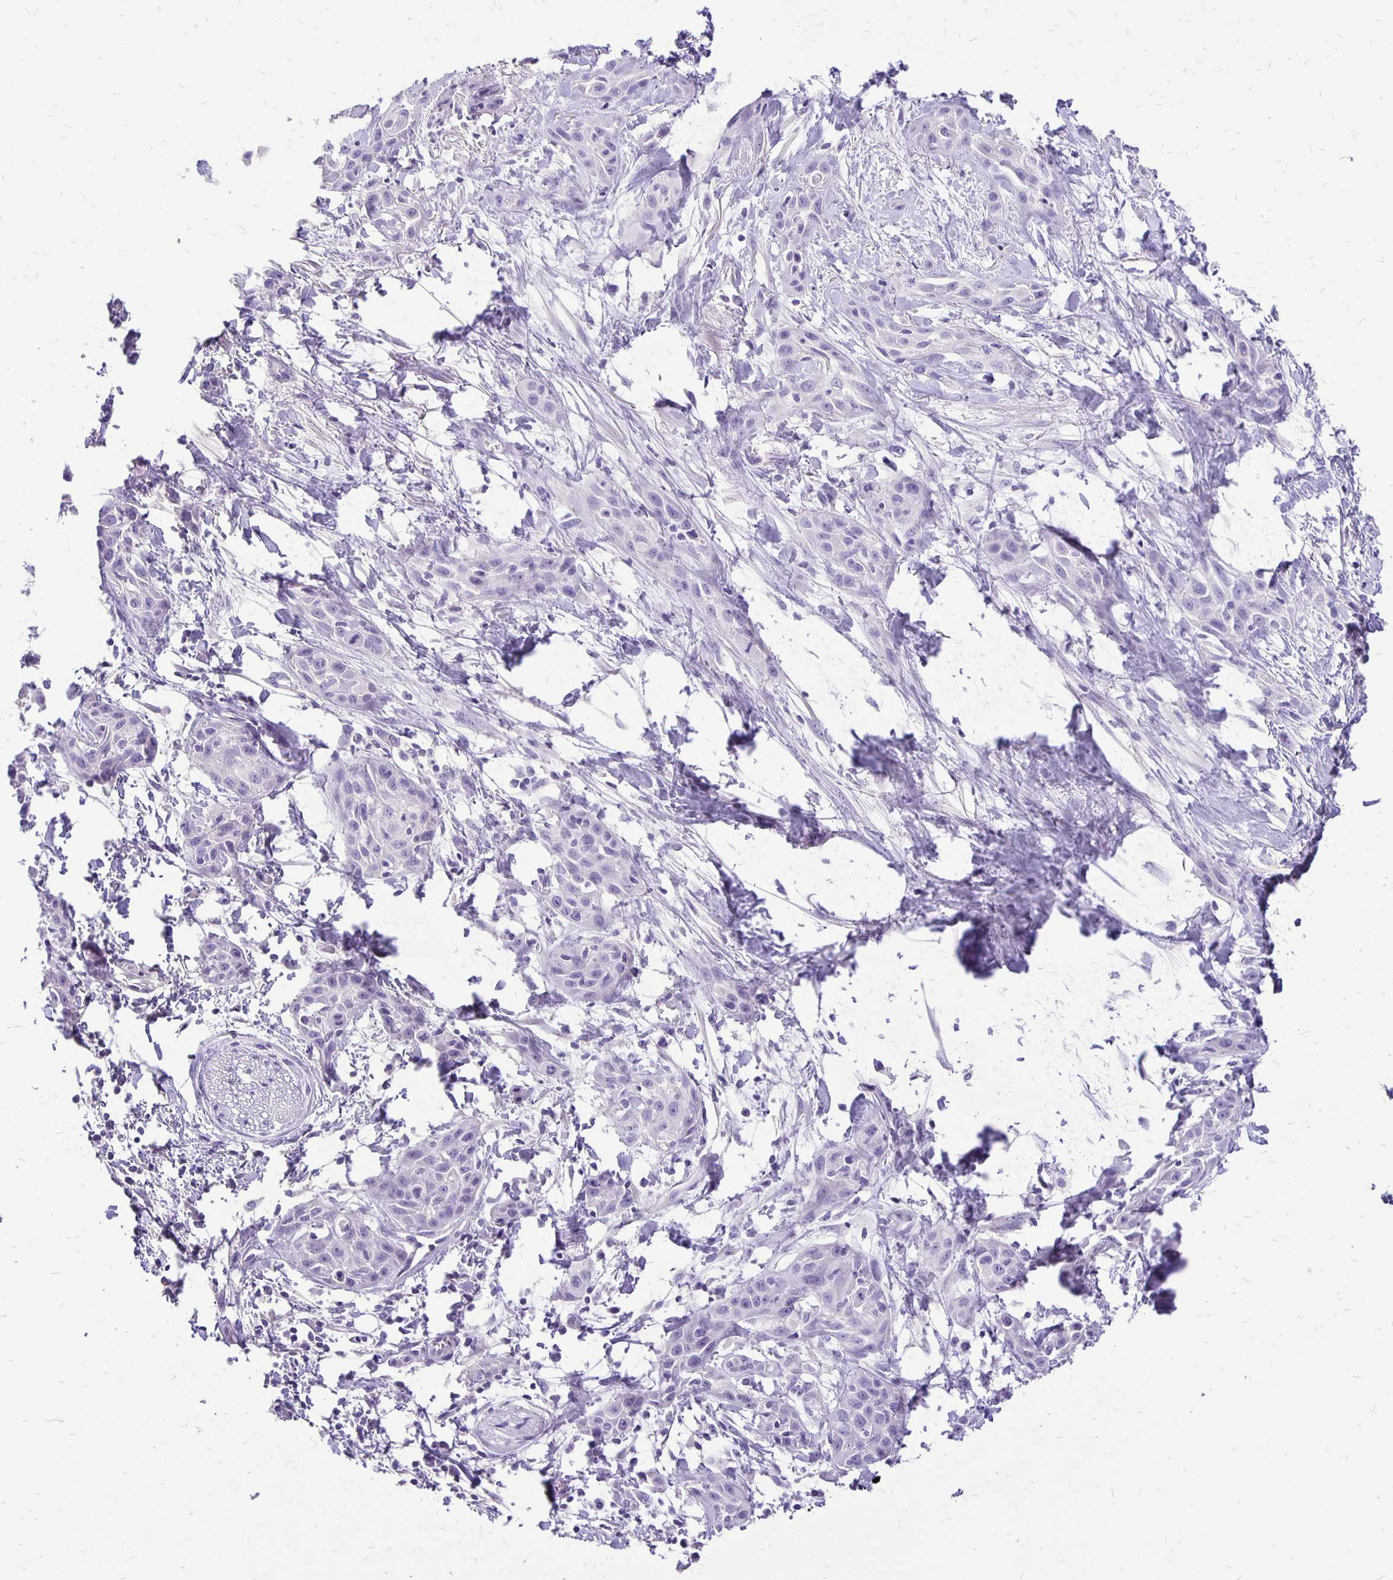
{"staining": {"intensity": "negative", "quantity": "none", "location": "none"}, "tissue": "skin cancer", "cell_type": "Tumor cells", "image_type": "cancer", "snomed": [{"axis": "morphology", "description": "Squamous cell carcinoma, NOS"}, {"axis": "topography", "description": "Skin"}, {"axis": "topography", "description": "Anal"}], "caption": "The immunohistochemistry image has no significant positivity in tumor cells of skin cancer tissue.", "gene": "ANKRD45", "patient": {"sex": "male", "age": 64}}